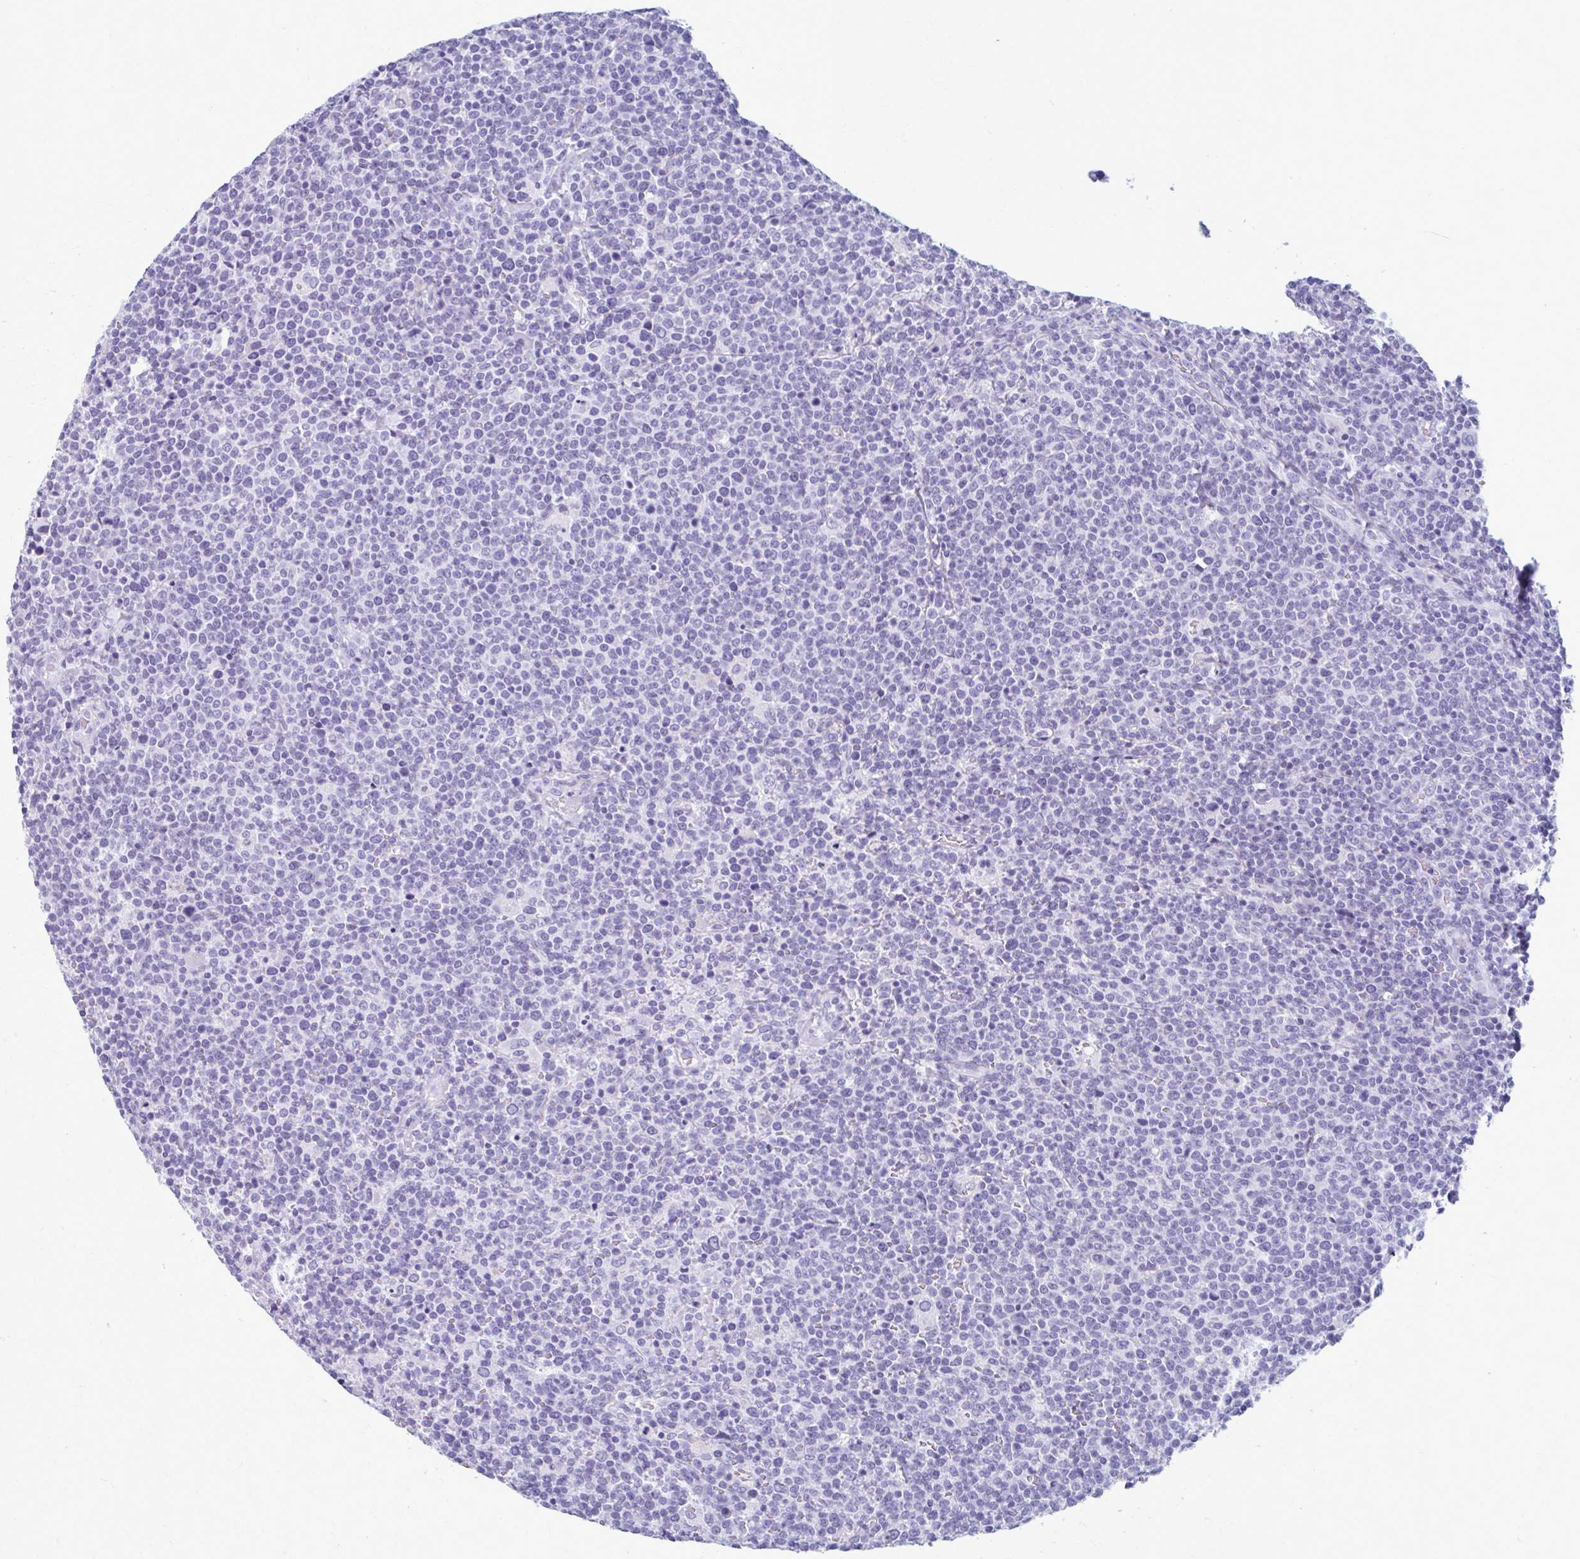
{"staining": {"intensity": "negative", "quantity": "none", "location": "none"}, "tissue": "lymphoma", "cell_type": "Tumor cells", "image_type": "cancer", "snomed": [{"axis": "morphology", "description": "Malignant lymphoma, non-Hodgkin's type, High grade"}, {"axis": "topography", "description": "Lymph node"}], "caption": "Immunohistochemical staining of lymphoma reveals no significant staining in tumor cells.", "gene": "MPLKIP", "patient": {"sex": "male", "age": 61}}